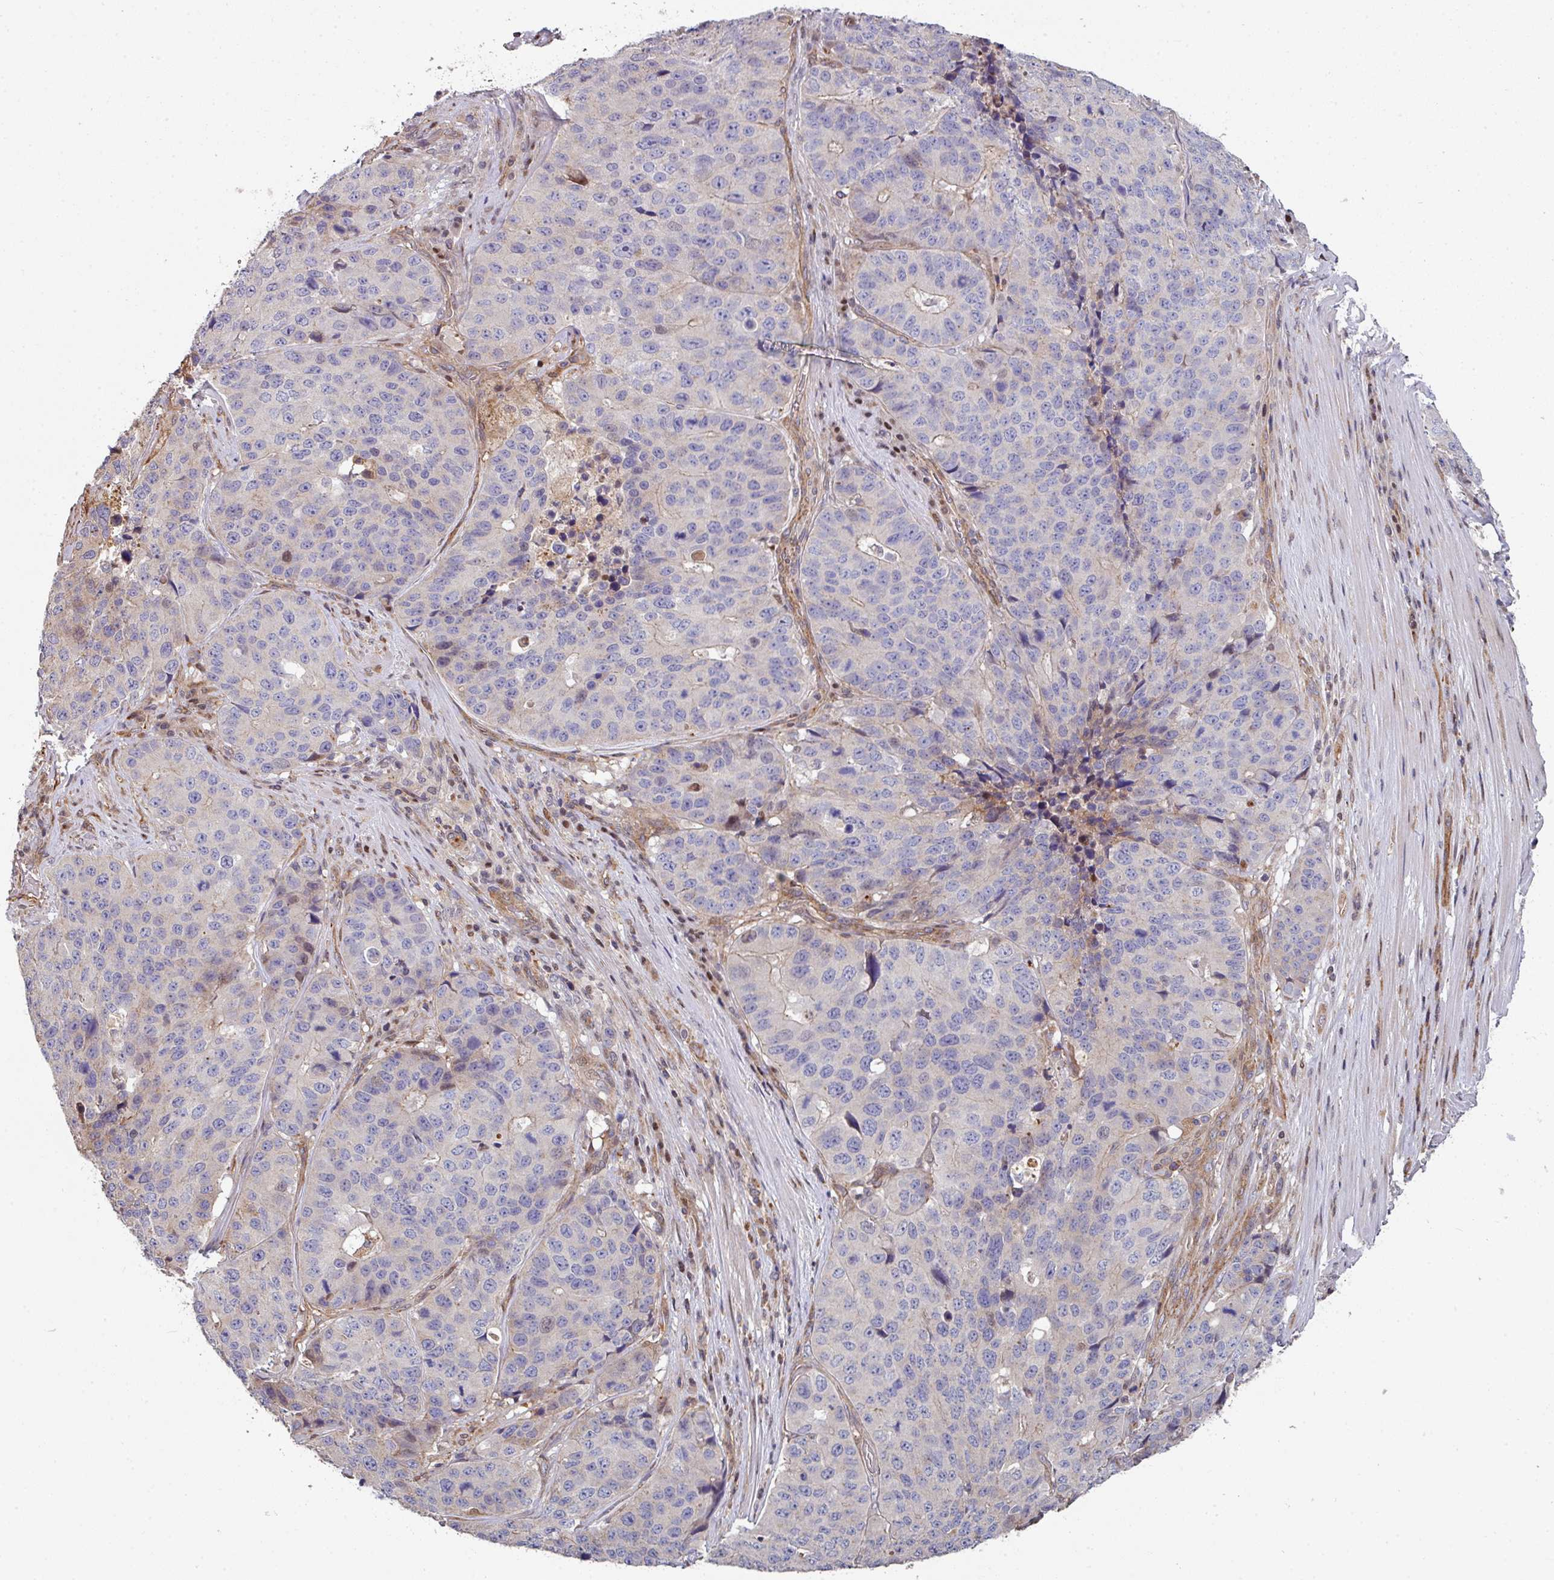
{"staining": {"intensity": "weak", "quantity": "<25%", "location": "cytoplasmic/membranous"}, "tissue": "stomach cancer", "cell_type": "Tumor cells", "image_type": "cancer", "snomed": [{"axis": "morphology", "description": "Adenocarcinoma, NOS"}, {"axis": "topography", "description": "Stomach"}], "caption": "Immunohistochemistry (IHC) of stomach cancer (adenocarcinoma) displays no positivity in tumor cells.", "gene": "ANO9", "patient": {"sex": "male", "age": 71}}